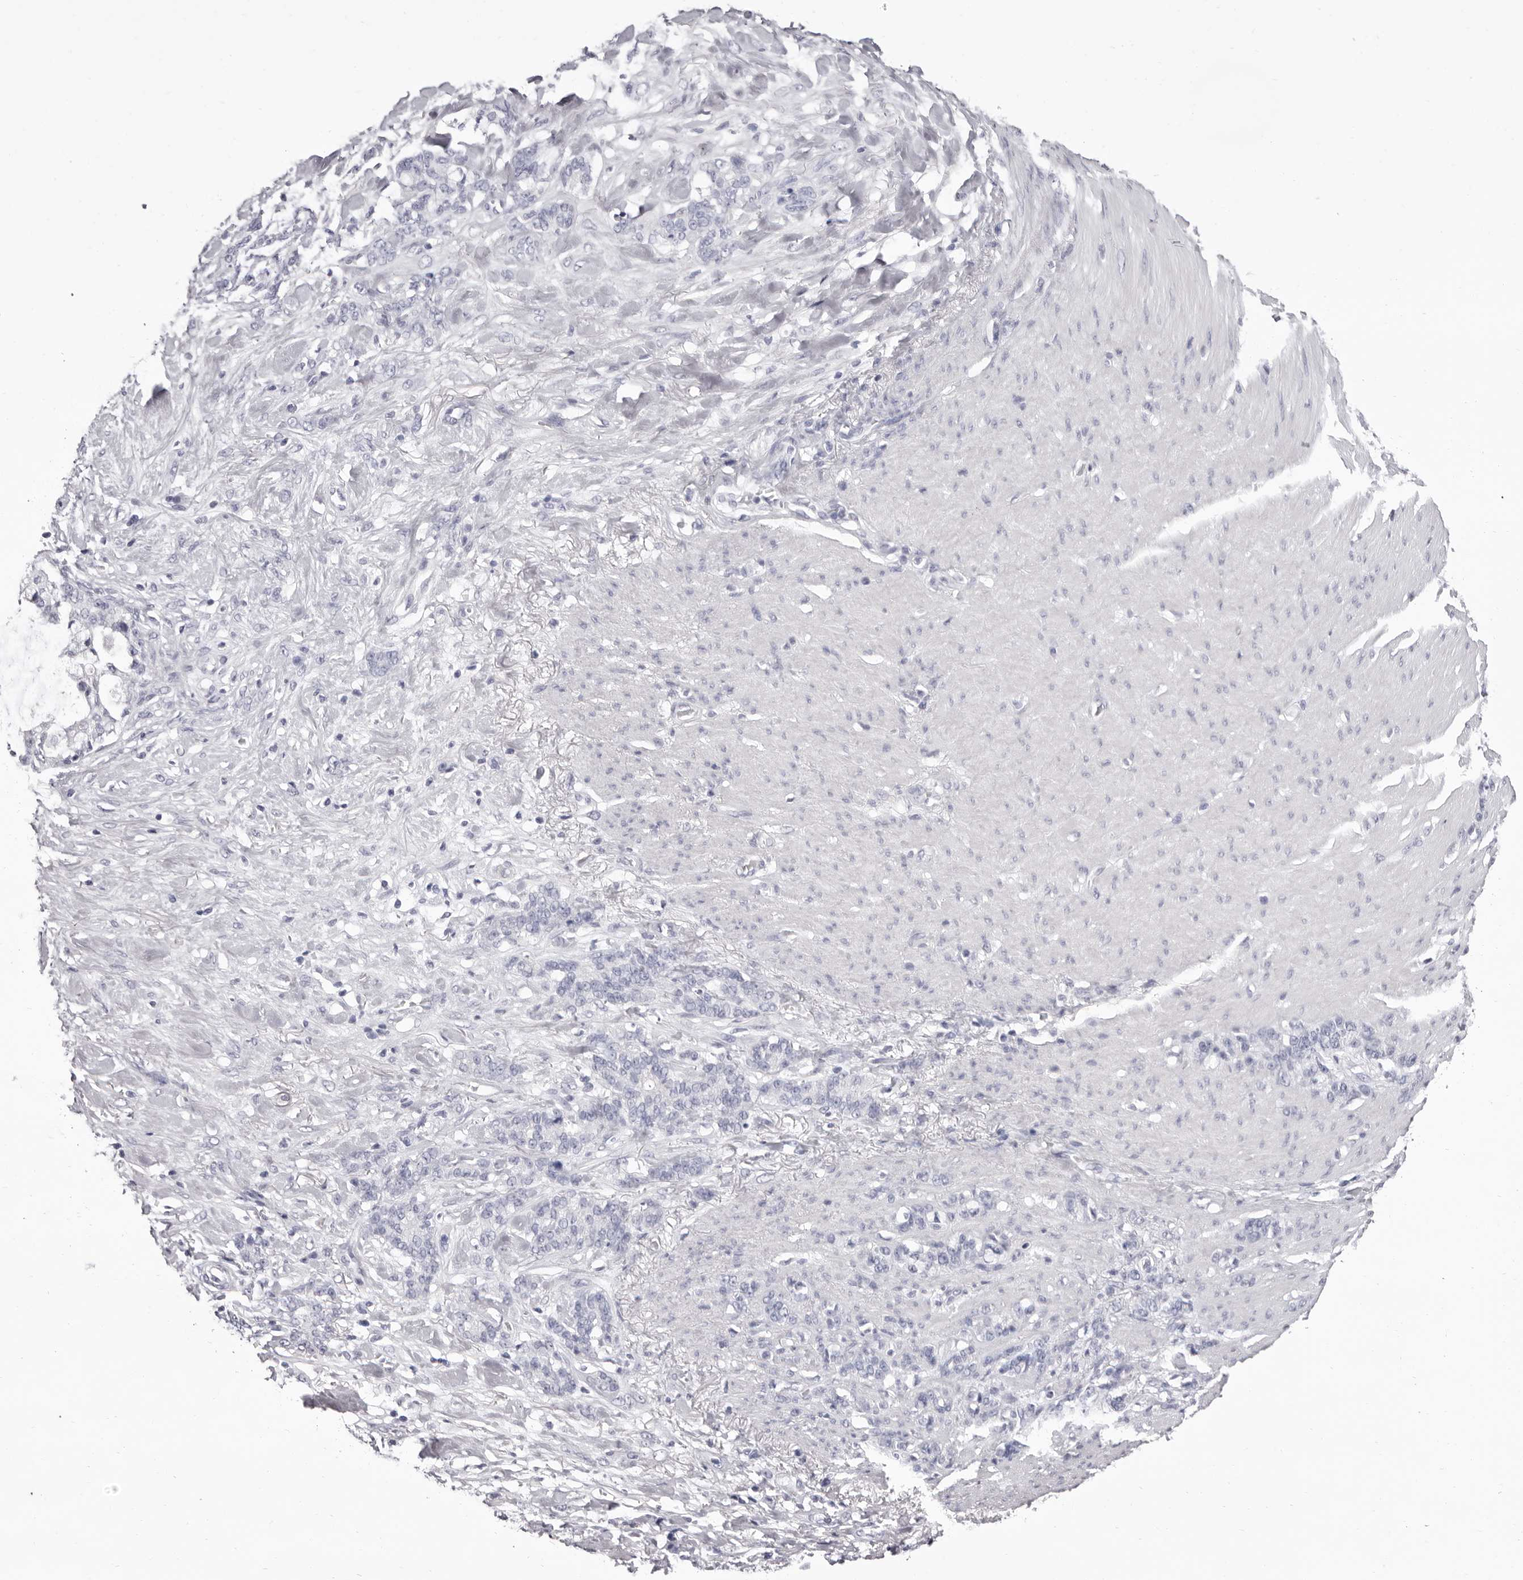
{"staining": {"intensity": "negative", "quantity": "none", "location": "none"}, "tissue": "stomach cancer", "cell_type": "Tumor cells", "image_type": "cancer", "snomed": [{"axis": "morphology", "description": "Adenocarcinoma, NOS"}, {"axis": "topography", "description": "Stomach, lower"}], "caption": "Micrograph shows no protein expression in tumor cells of stomach cancer tissue.", "gene": "LPO", "patient": {"sex": "male", "age": 88}}